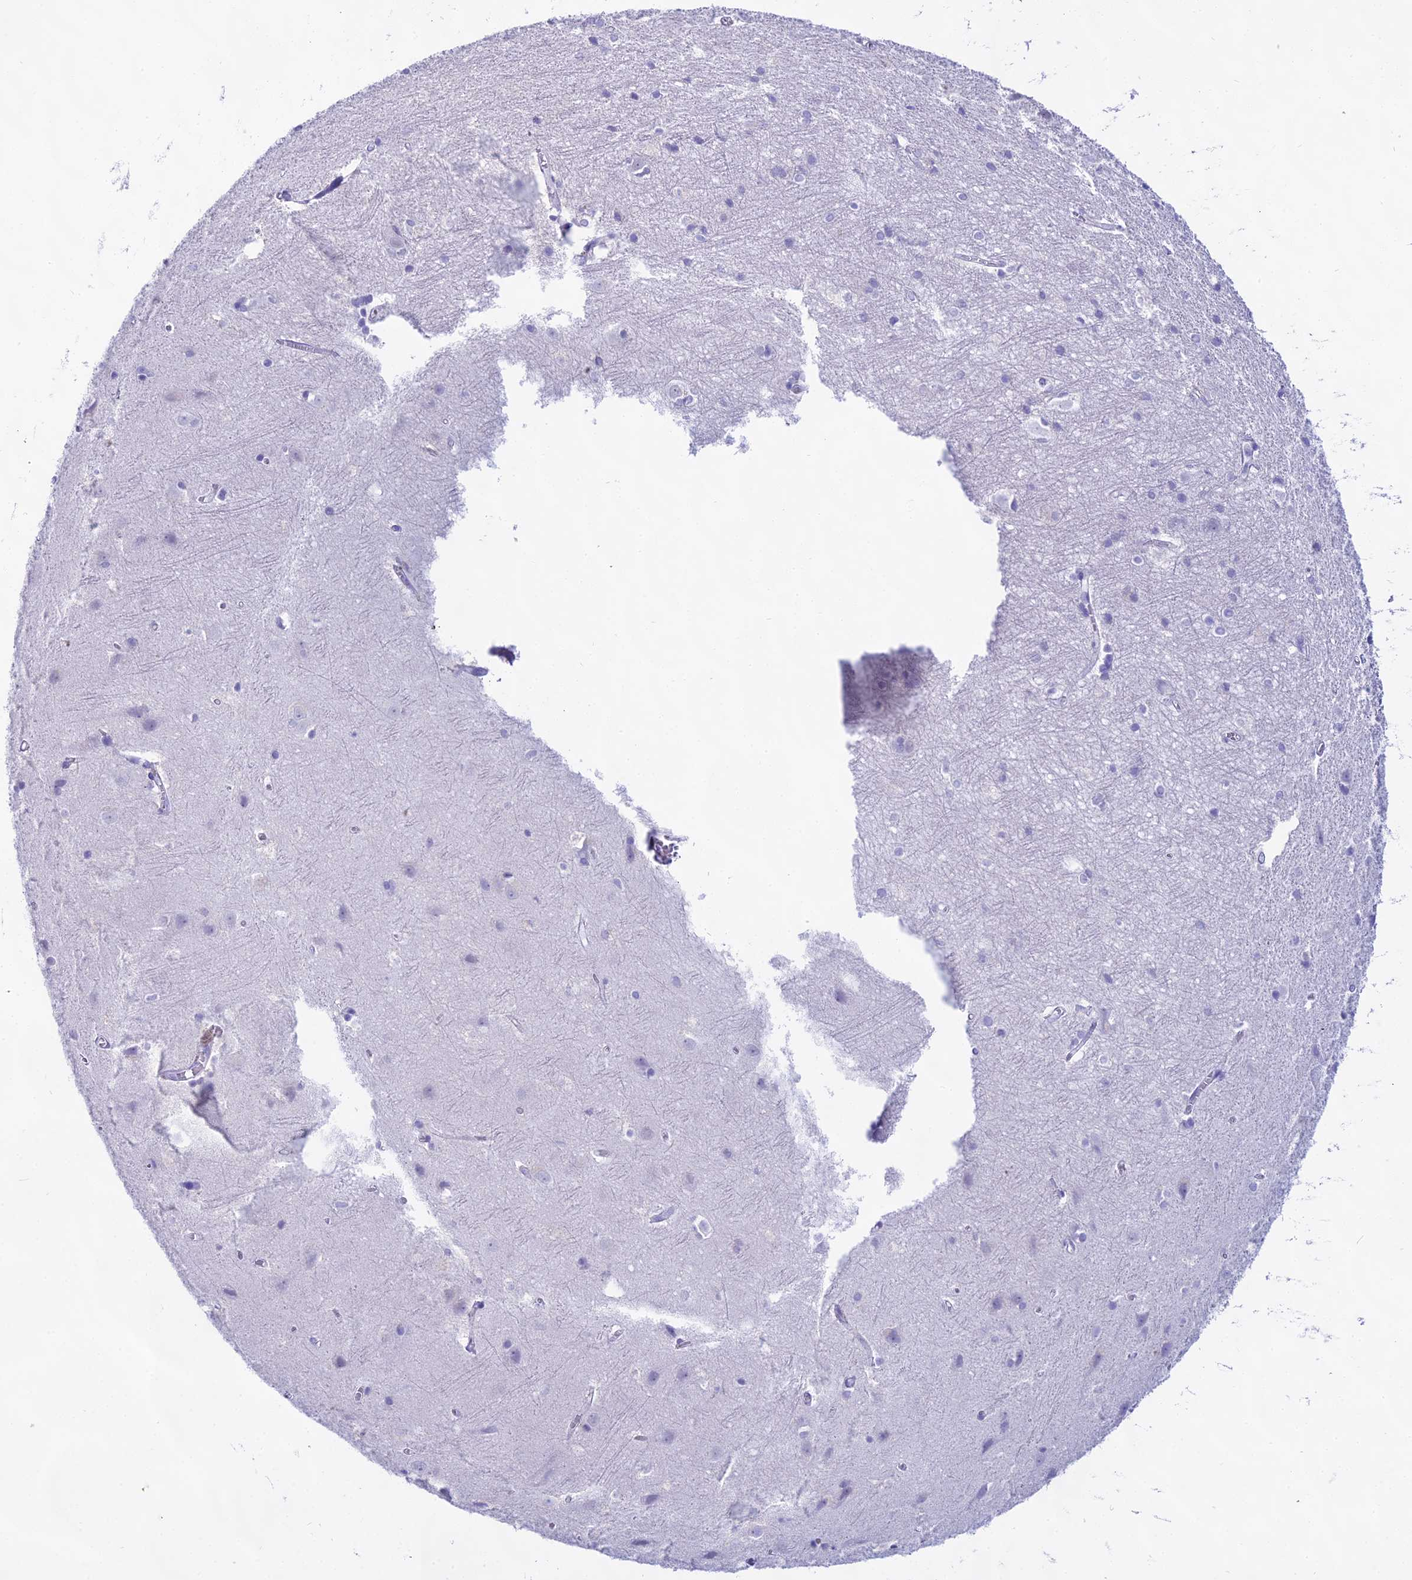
{"staining": {"intensity": "negative", "quantity": "none", "location": "none"}, "tissue": "cerebral cortex", "cell_type": "Endothelial cells", "image_type": "normal", "snomed": [{"axis": "morphology", "description": "Normal tissue, NOS"}, {"axis": "topography", "description": "Cerebral cortex"}], "caption": "Cerebral cortex was stained to show a protein in brown. There is no significant expression in endothelial cells. (DAB immunohistochemistry visualized using brightfield microscopy, high magnification).", "gene": "CGB1", "patient": {"sex": "male", "age": 54}}